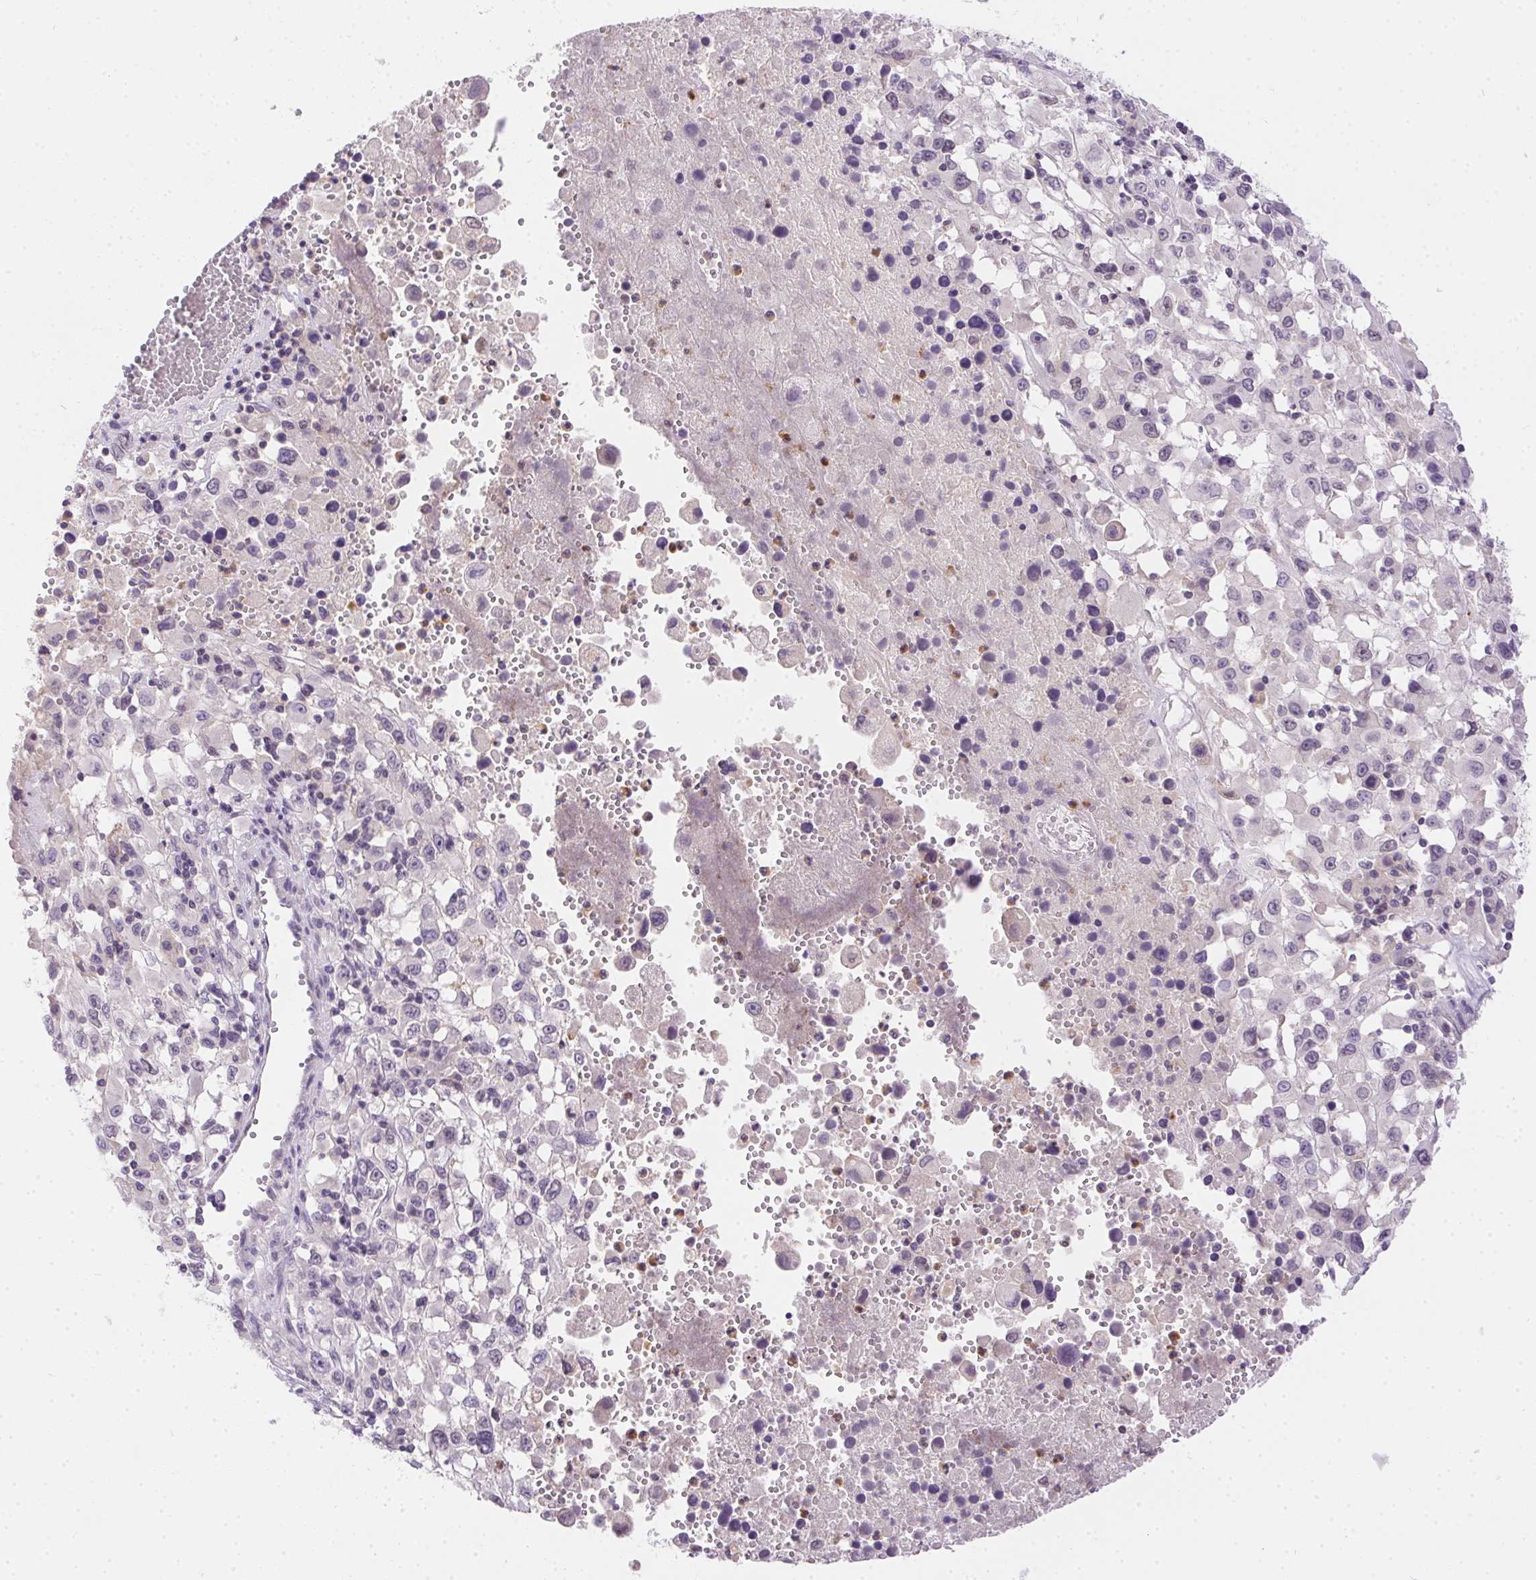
{"staining": {"intensity": "negative", "quantity": "none", "location": "none"}, "tissue": "melanoma", "cell_type": "Tumor cells", "image_type": "cancer", "snomed": [{"axis": "morphology", "description": "Malignant melanoma, Metastatic site"}, {"axis": "topography", "description": "Soft tissue"}], "caption": "The immunohistochemistry photomicrograph has no significant positivity in tumor cells of melanoma tissue.", "gene": "SSTR4", "patient": {"sex": "male", "age": 50}}